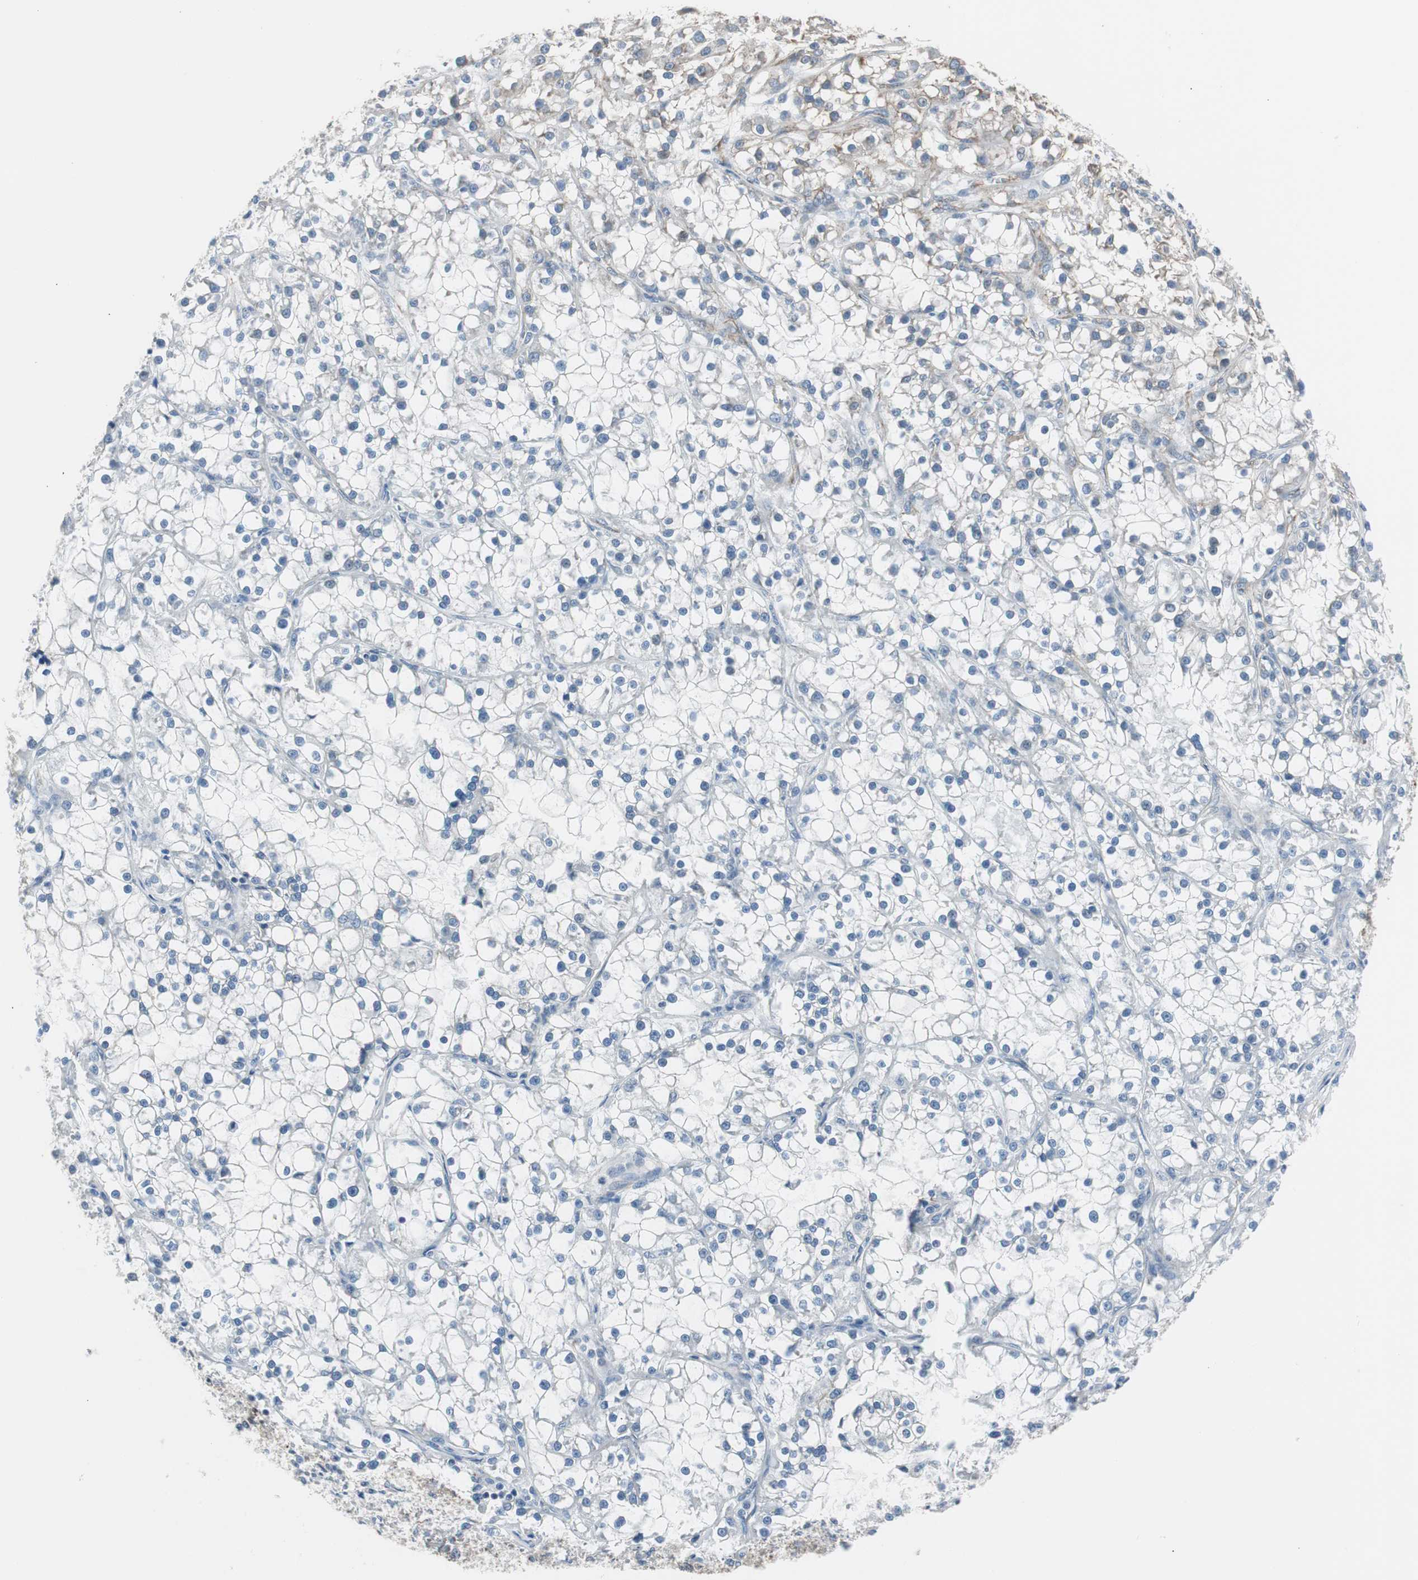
{"staining": {"intensity": "moderate", "quantity": "<25%", "location": "cytoplasmic/membranous"}, "tissue": "renal cancer", "cell_type": "Tumor cells", "image_type": "cancer", "snomed": [{"axis": "morphology", "description": "Adenocarcinoma, NOS"}, {"axis": "topography", "description": "Kidney"}], "caption": "This is an image of IHC staining of renal cancer, which shows moderate positivity in the cytoplasmic/membranous of tumor cells.", "gene": "STXBP4", "patient": {"sex": "female", "age": 52}}